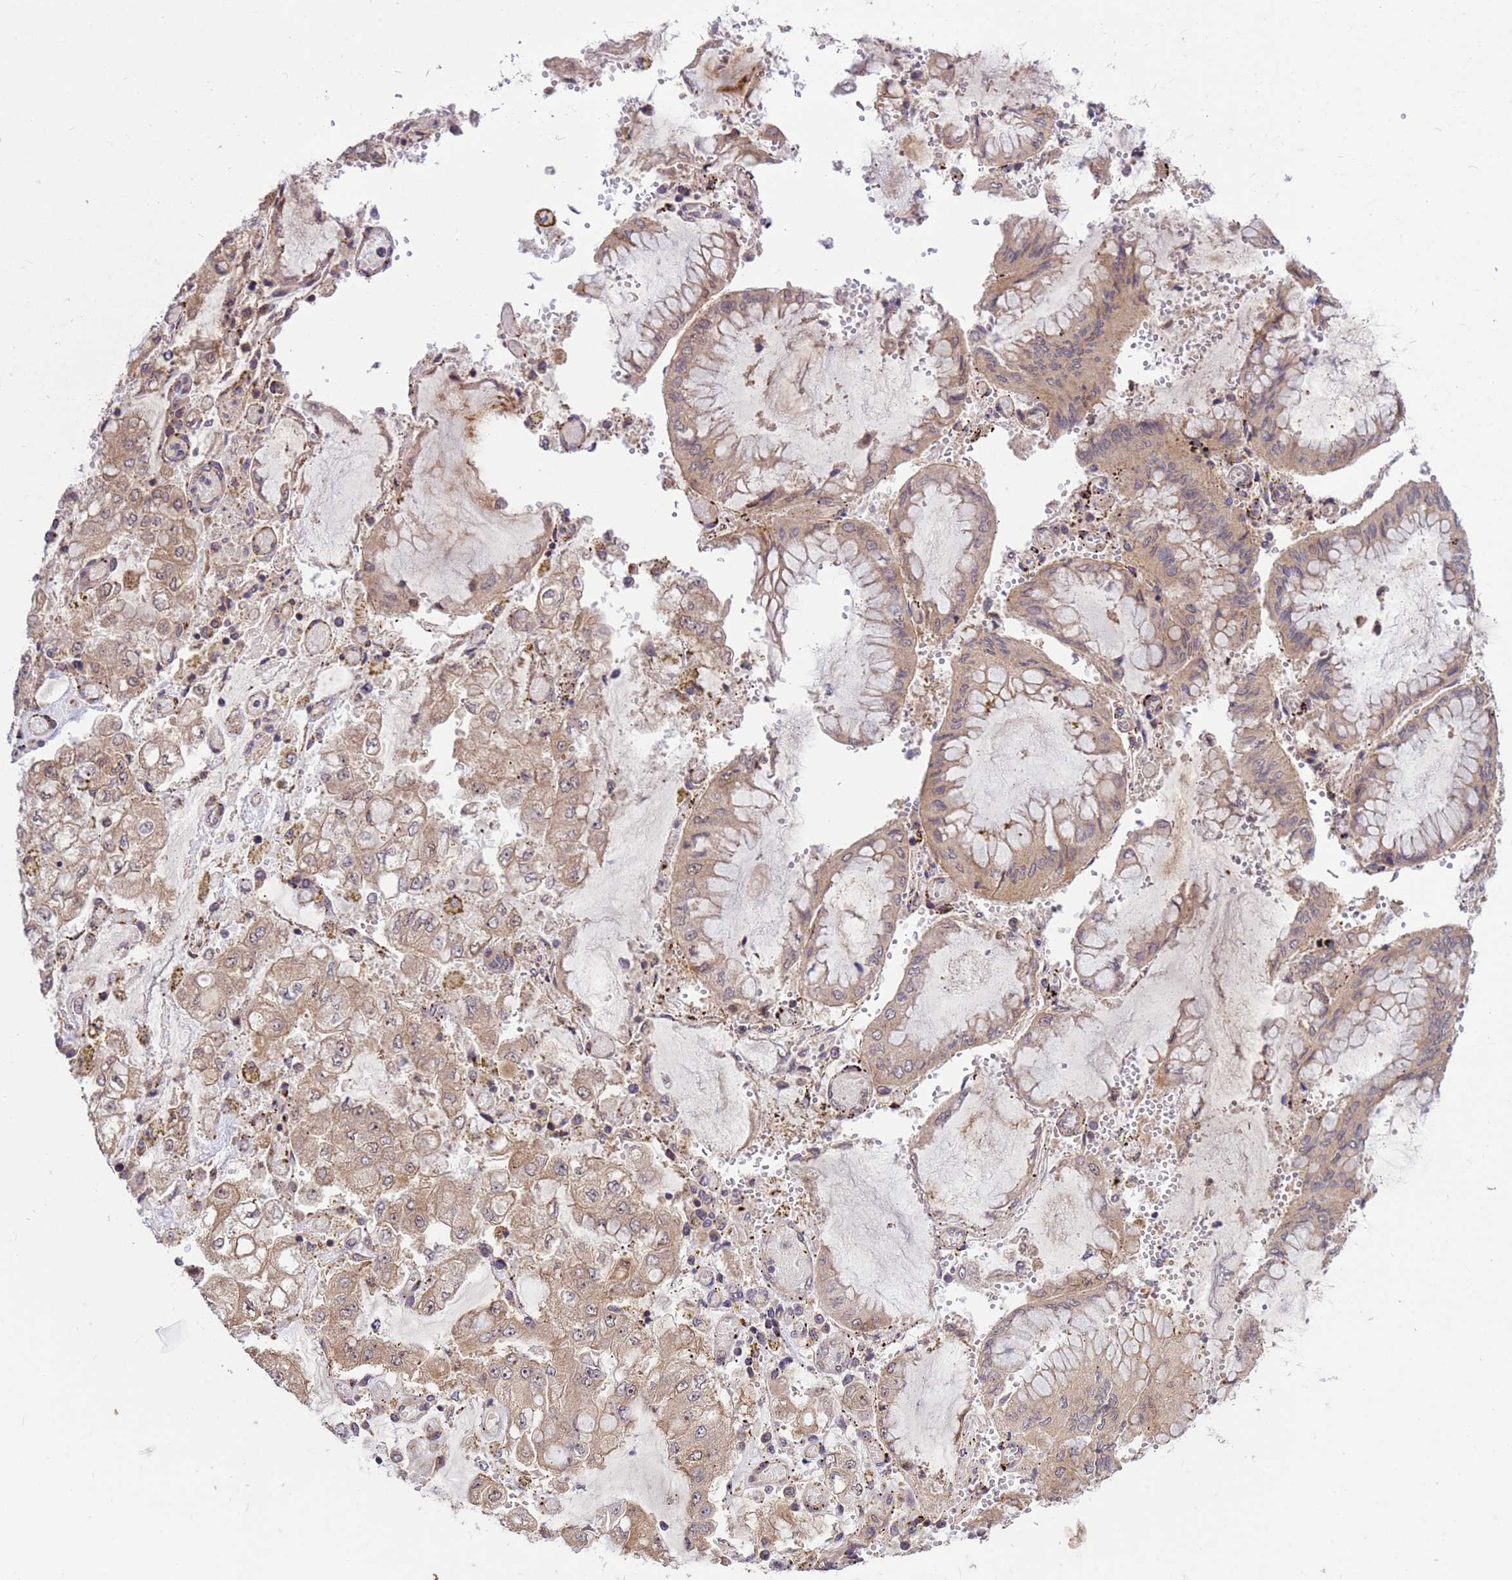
{"staining": {"intensity": "weak", "quantity": ">75%", "location": "cytoplasmic/membranous"}, "tissue": "stomach cancer", "cell_type": "Tumor cells", "image_type": "cancer", "snomed": [{"axis": "morphology", "description": "Adenocarcinoma, NOS"}, {"axis": "topography", "description": "Stomach"}], "caption": "A micrograph of stomach adenocarcinoma stained for a protein reveals weak cytoplasmic/membranous brown staining in tumor cells.", "gene": "PPP2CB", "patient": {"sex": "male", "age": 76}}